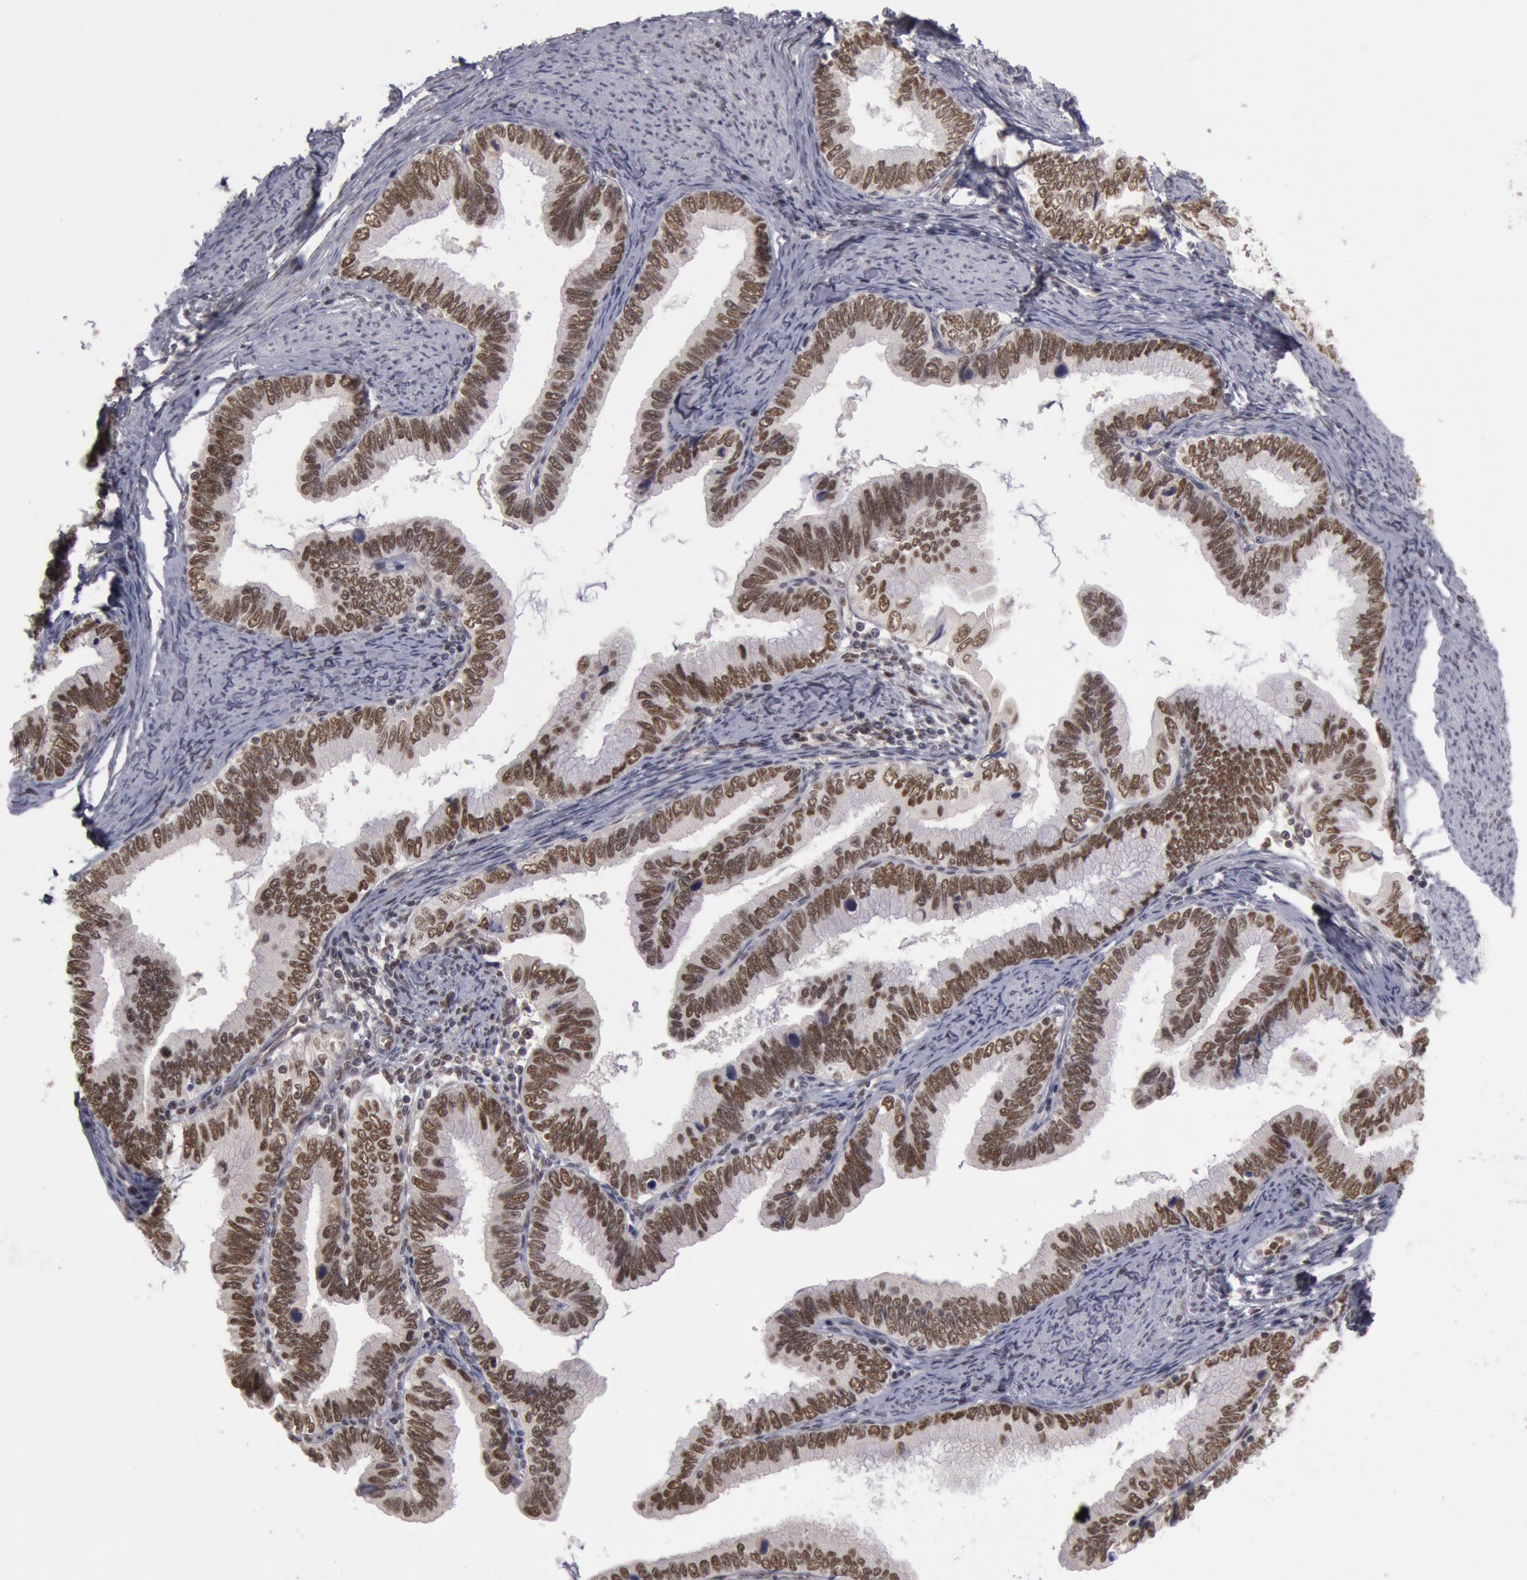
{"staining": {"intensity": "weak", "quantity": ">75%", "location": "nuclear"}, "tissue": "cervical cancer", "cell_type": "Tumor cells", "image_type": "cancer", "snomed": [{"axis": "morphology", "description": "Adenocarcinoma, NOS"}, {"axis": "topography", "description": "Cervix"}], "caption": "This image shows immunohistochemistry (IHC) staining of human cervical cancer (adenocarcinoma), with low weak nuclear positivity in about >75% of tumor cells.", "gene": "PPP4R3B", "patient": {"sex": "female", "age": 49}}